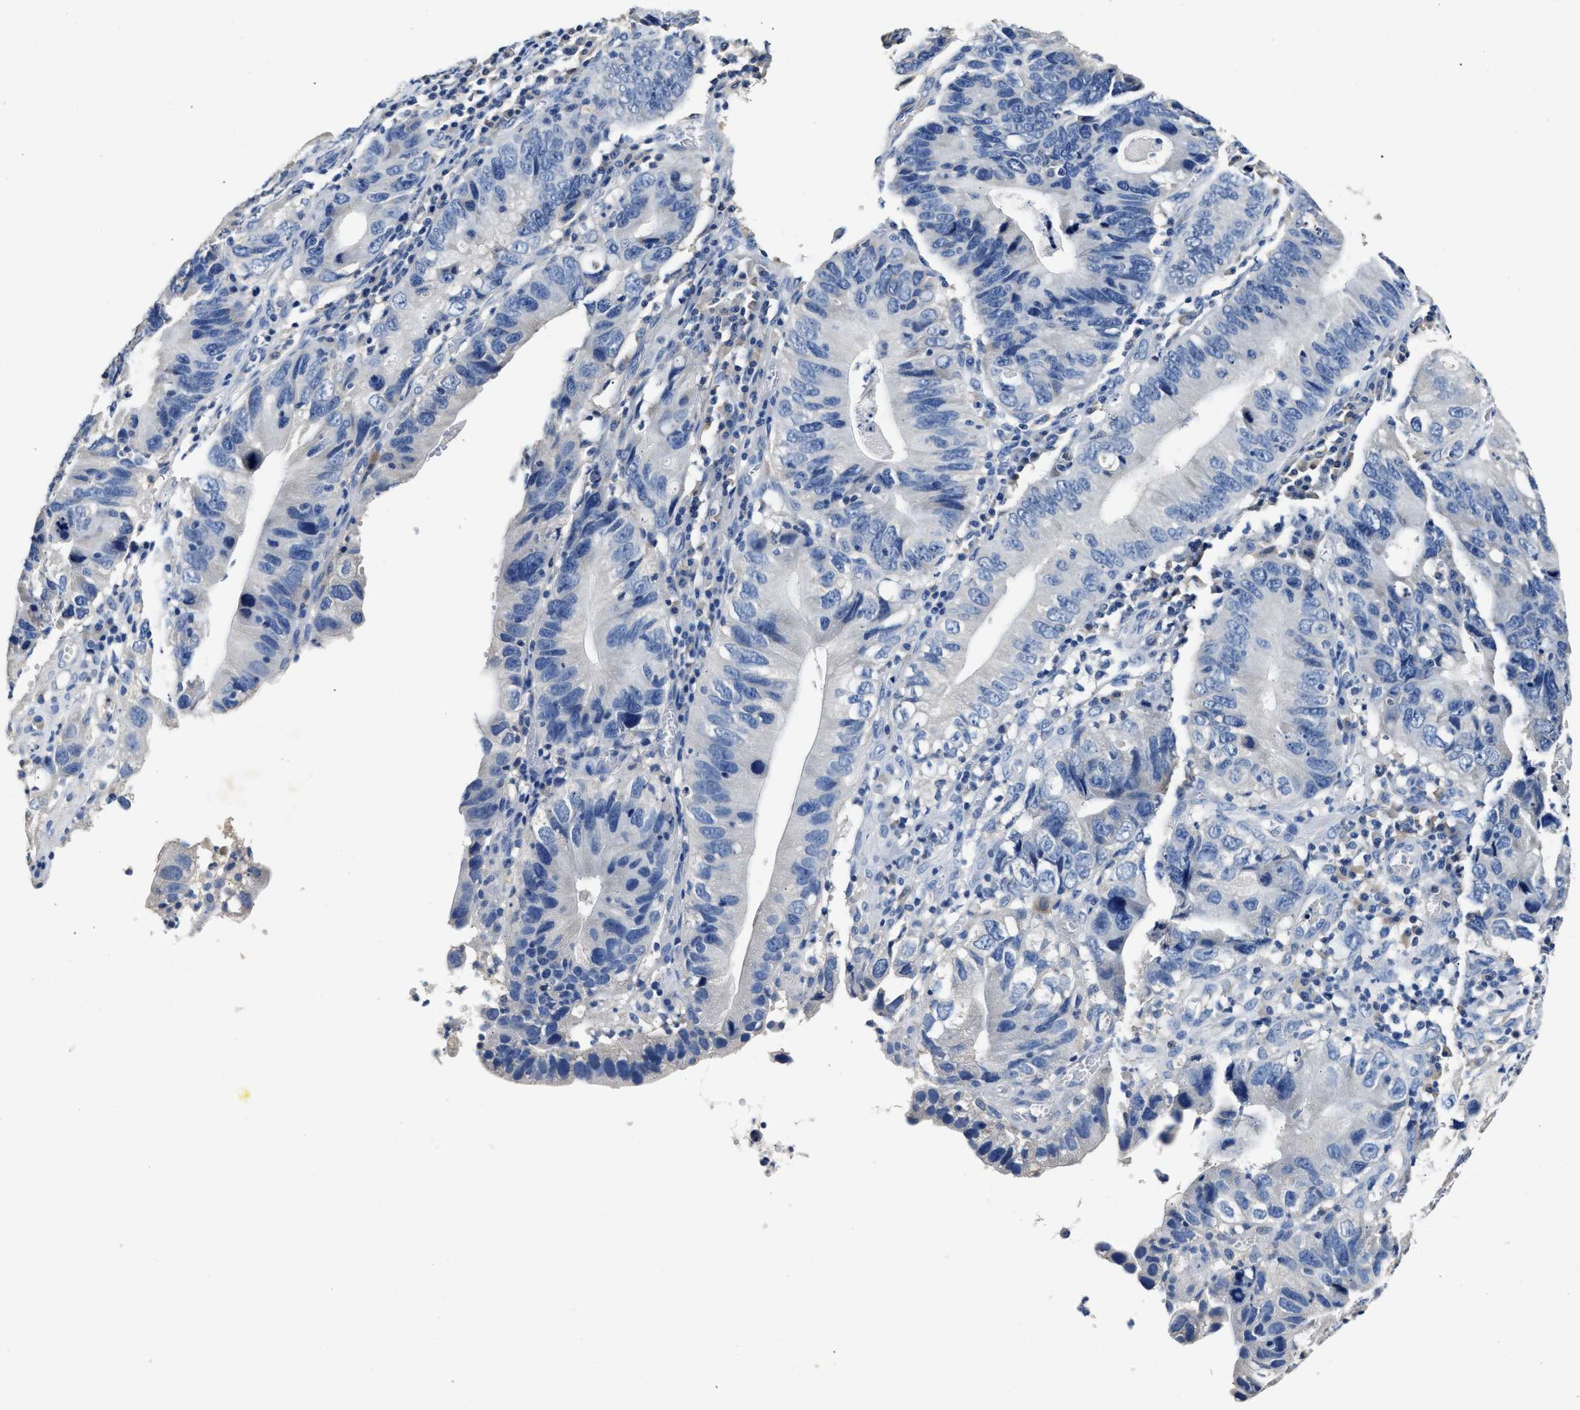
{"staining": {"intensity": "negative", "quantity": "none", "location": "none"}, "tissue": "stomach cancer", "cell_type": "Tumor cells", "image_type": "cancer", "snomed": [{"axis": "morphology", "description": "Adenocarcinoma, NOS"}, {"axis": "topography", "description": "Stomach"}], "caption": "This is an immunohistochemistry micrograph of human stomach adenocarcinoma. There is no staining in tumor cells.", "gene": "SLCO2B1", "patient": {"sex": "male", "age": 59}}